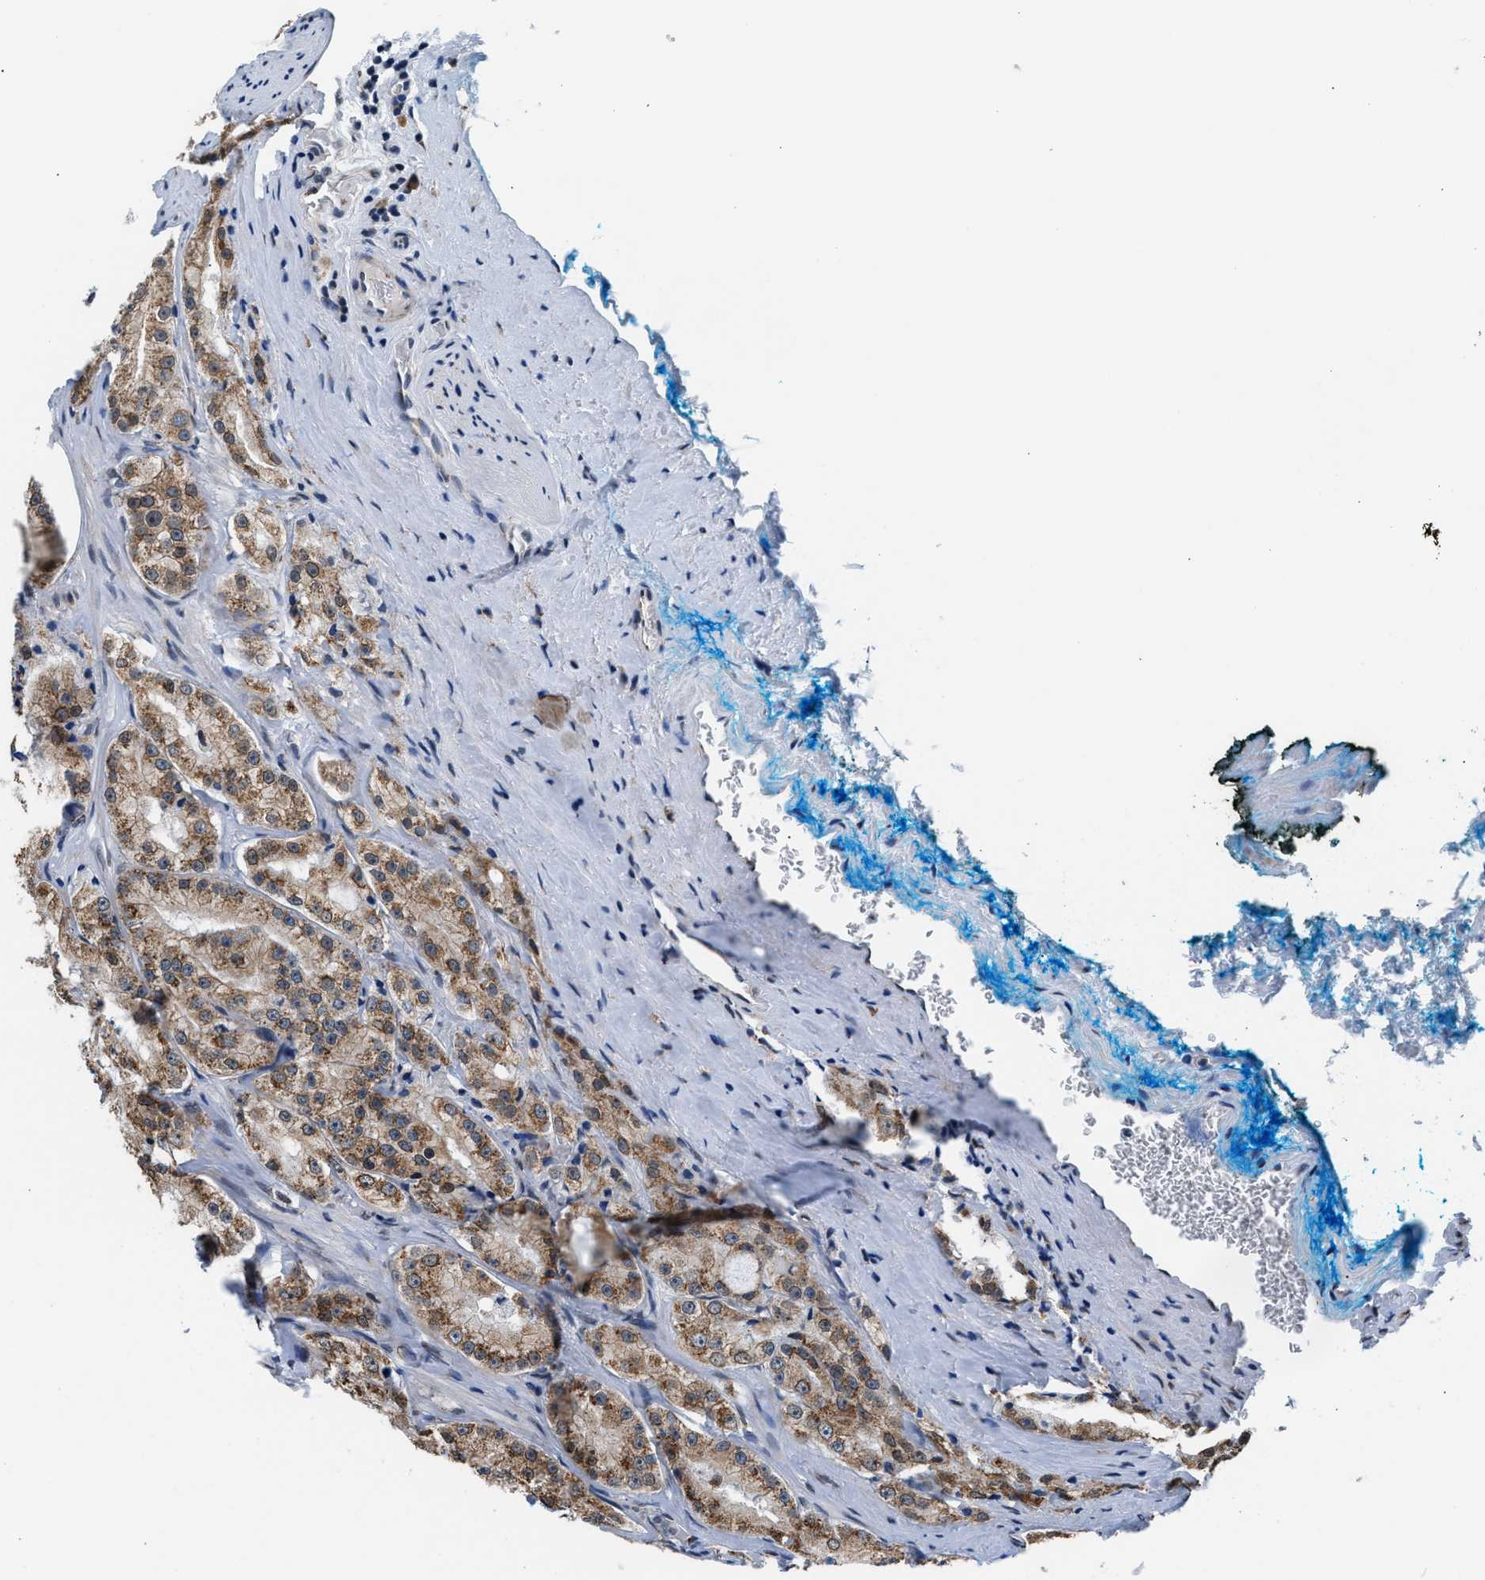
{"staining": {"intensity": "moderate", "quantity": ">75%", "location": "cytoplasmic/membranous"}, "tissue": "prostate cancer", "cell_type": "Tumor cells", "image_type": "cancer", "snomed": [{"axis": "morphology", "description": "Adenocarcinoma, High grade"}, {"axis": "topography", "description": "Prostate"}], "caption": "About >75% of tumor cells in human prostate cancer demonstrate moderate cytoplasmic/membranous protein expression as visualized by brown immunohistochemical staining.", "gene": "KCNMB2", "patient": {"sex": "male", "age": 73}}